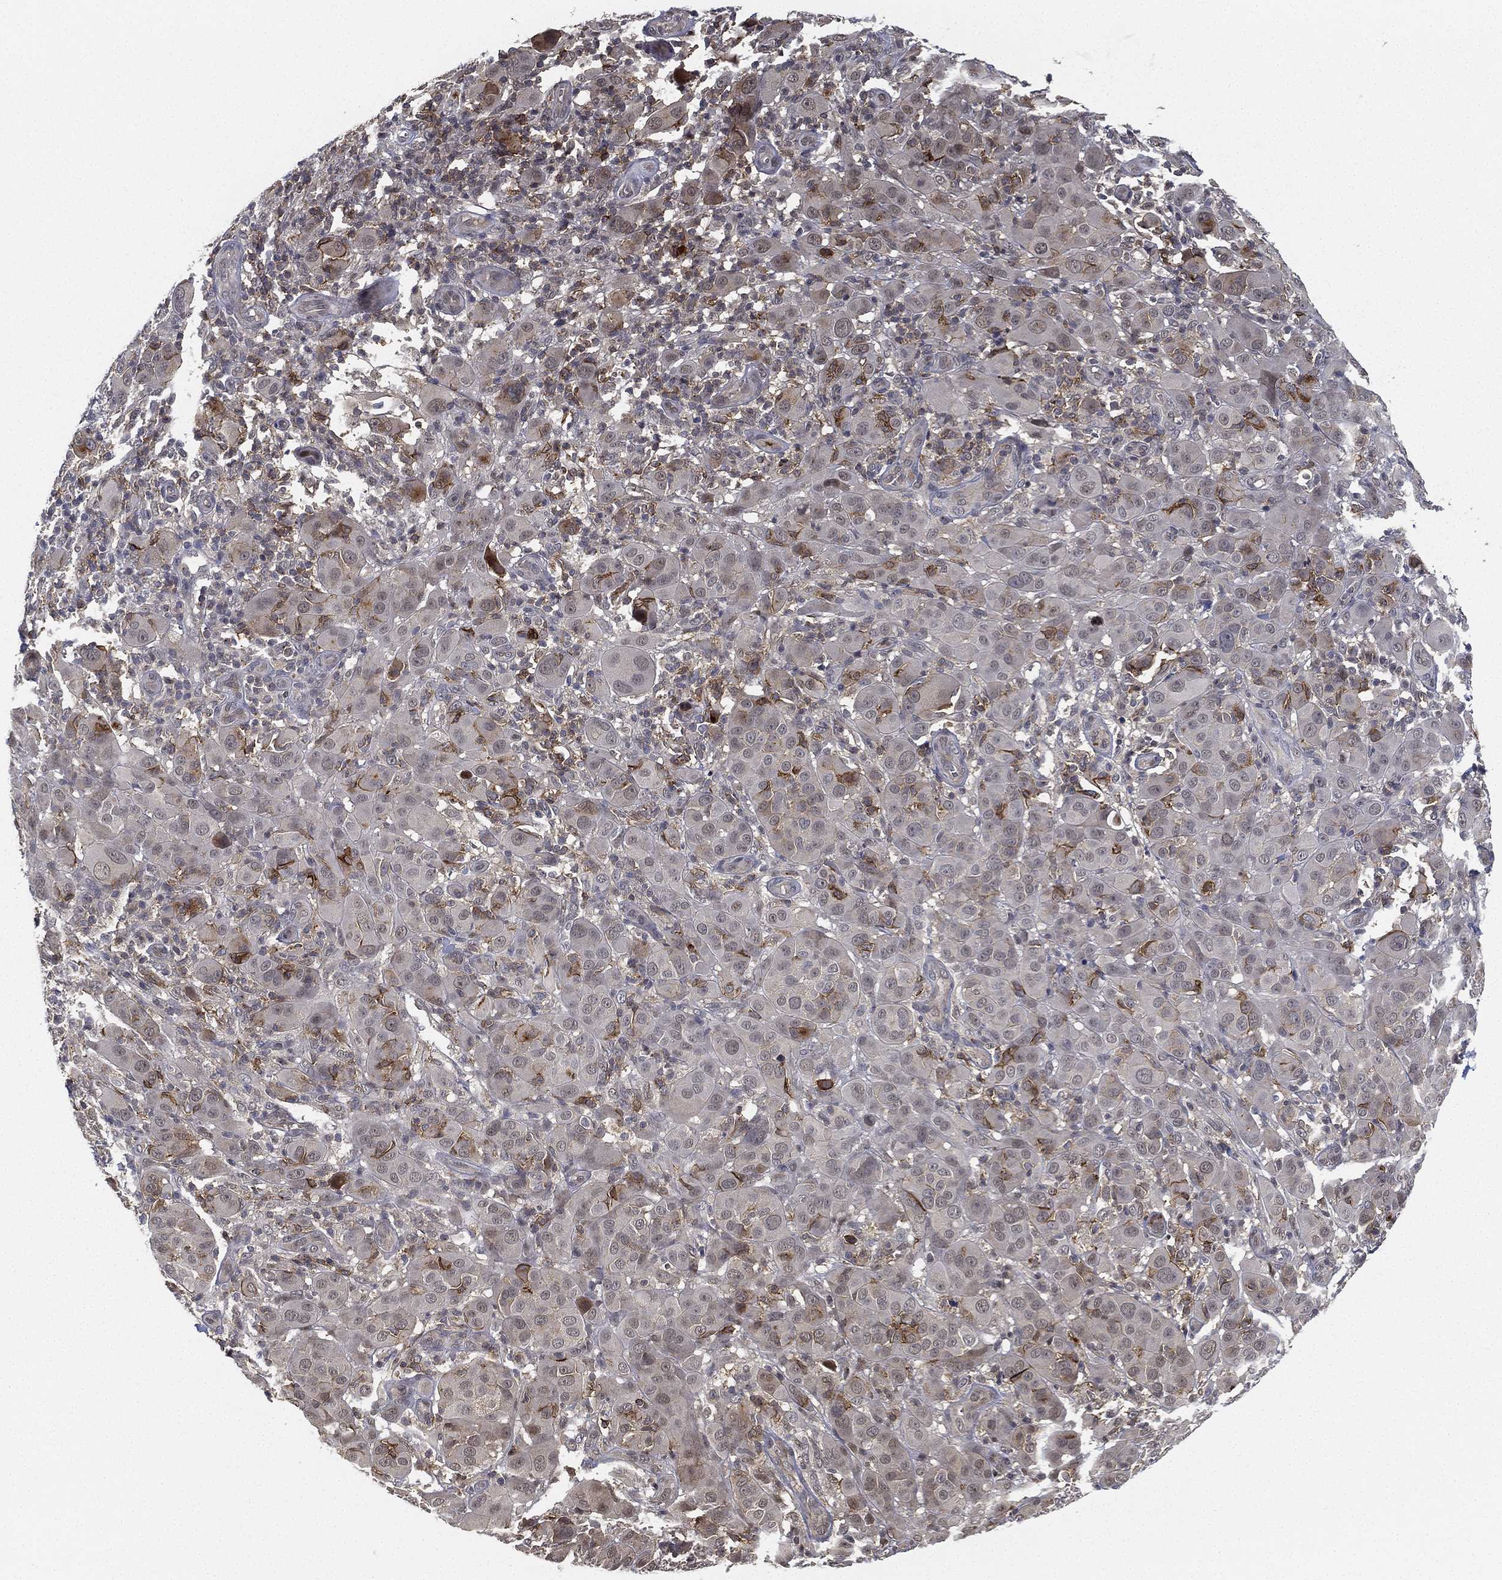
{"staining": {"intensity": "negative", "quantity": "none", "location": "none"}, "tissue": "melanoma", "cell_type": "Tumor cells", "image_type": "cancer", "snomed": [{"axis": "morphology", "description": "Malignant melanoma, NOS"}, {"axis": "topography", "description": "Skin"}], "caption": "DAB immunohistochemical staining of human melanoma displays no significant positivity in tumor cells.", "gene": "CFAP251", "patient": {"sex": "female", "age": 87}}